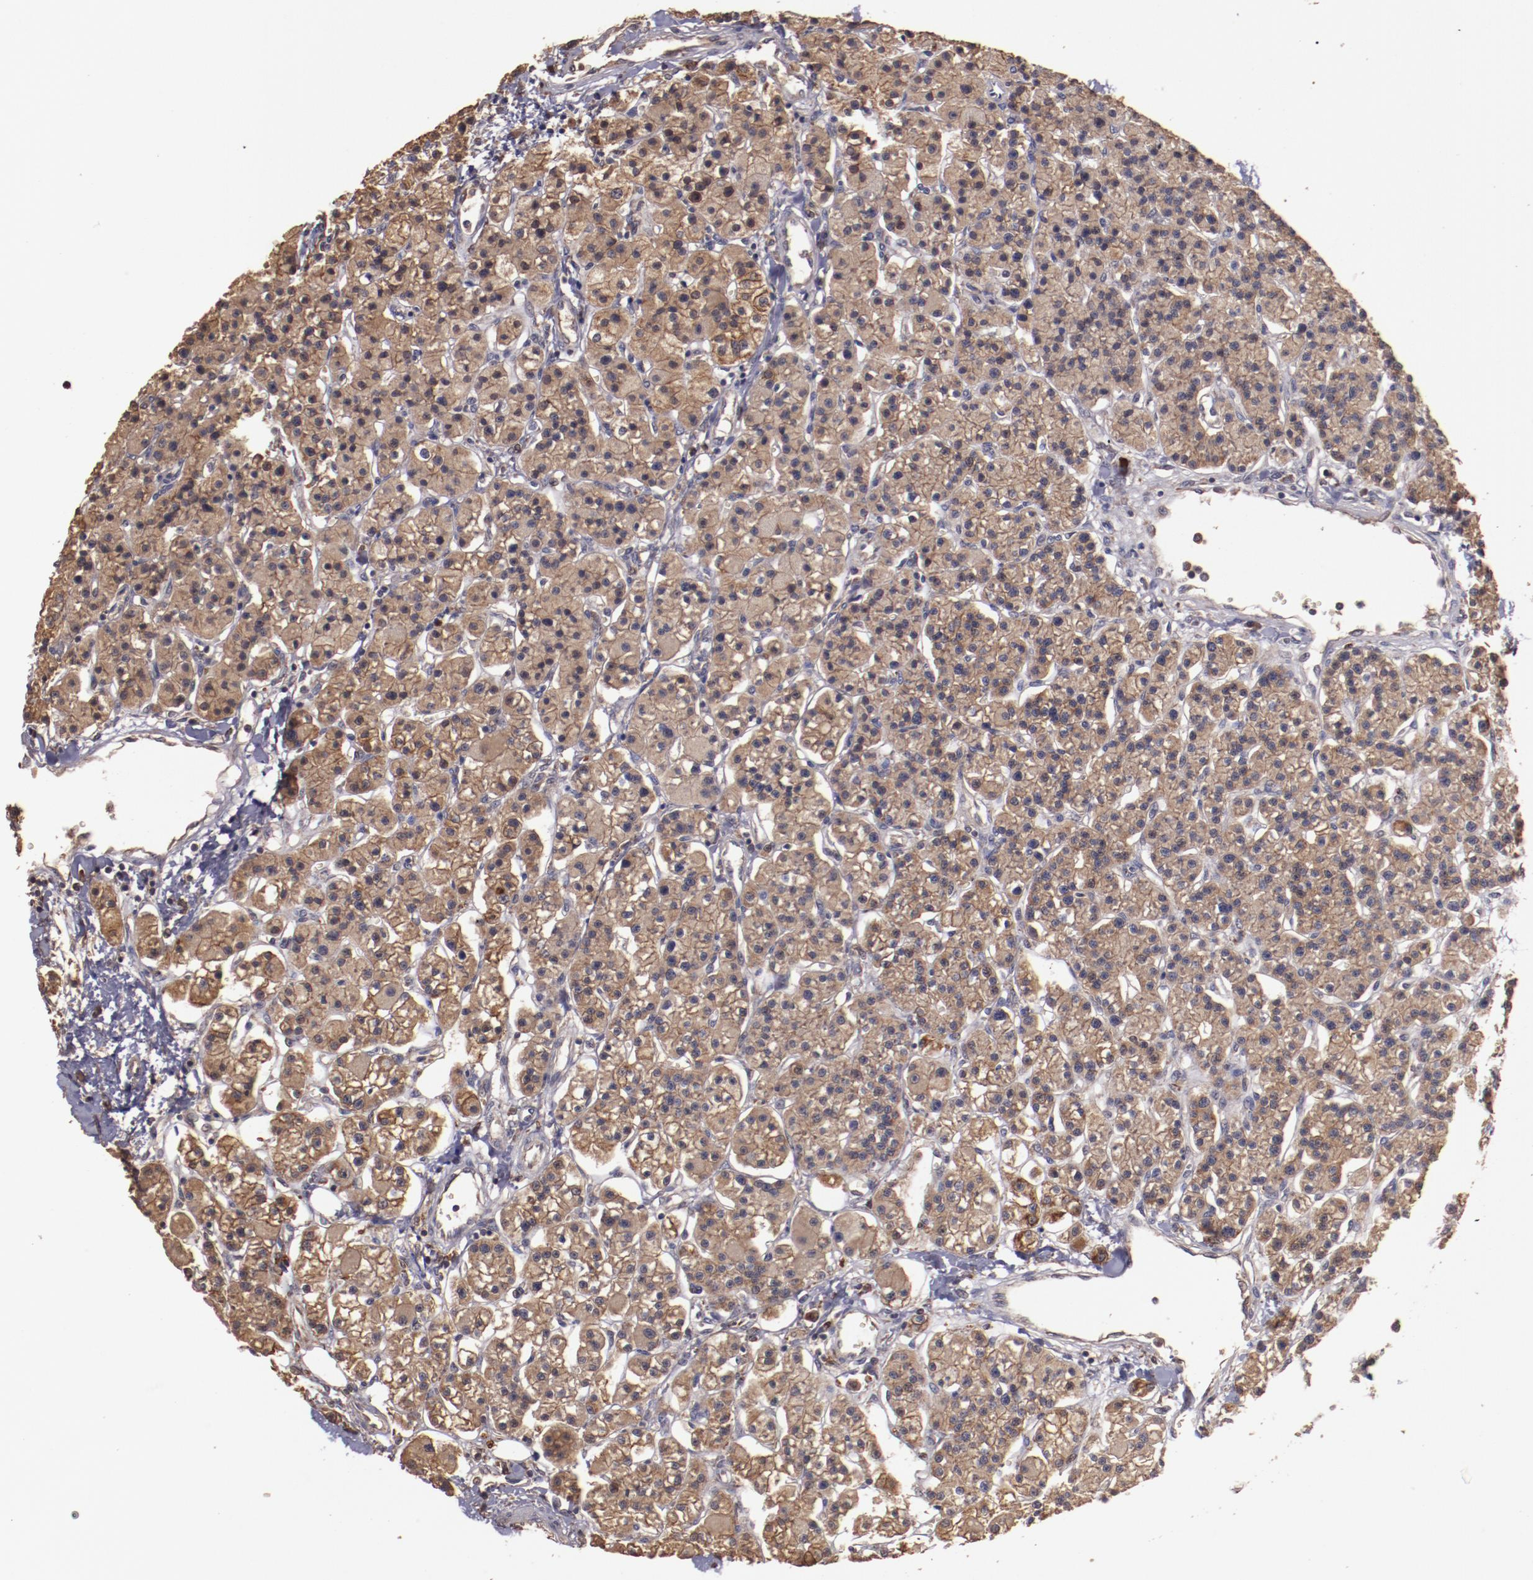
{"staining": {"intensity": "moderate", "quantity": ">75%", "location": "cytoplasmic/membranous"}, "tissue": "parathyroid gland", "cell_type": "Glandular cells", "image_type": "normal", "snomed": [{"axis": "morphology", "description": "Normal tissue, NOS"}, {"axis": "topography", "description": "Parathyroid gland"}], "caption": "Brown immunohistochemical staining in normal parathyroid gland displays moderate cytoplasmic/membranous staining in approximately >75% of glandular cells. The staining is performed using DAB (3,3'-diaminobenzidine) brown chromogen to label protein expression. The nuclei are counter-stained blue using hematoxylin.", "gene": "SRRD", "patient": {"sex": "female", "age": 58}}